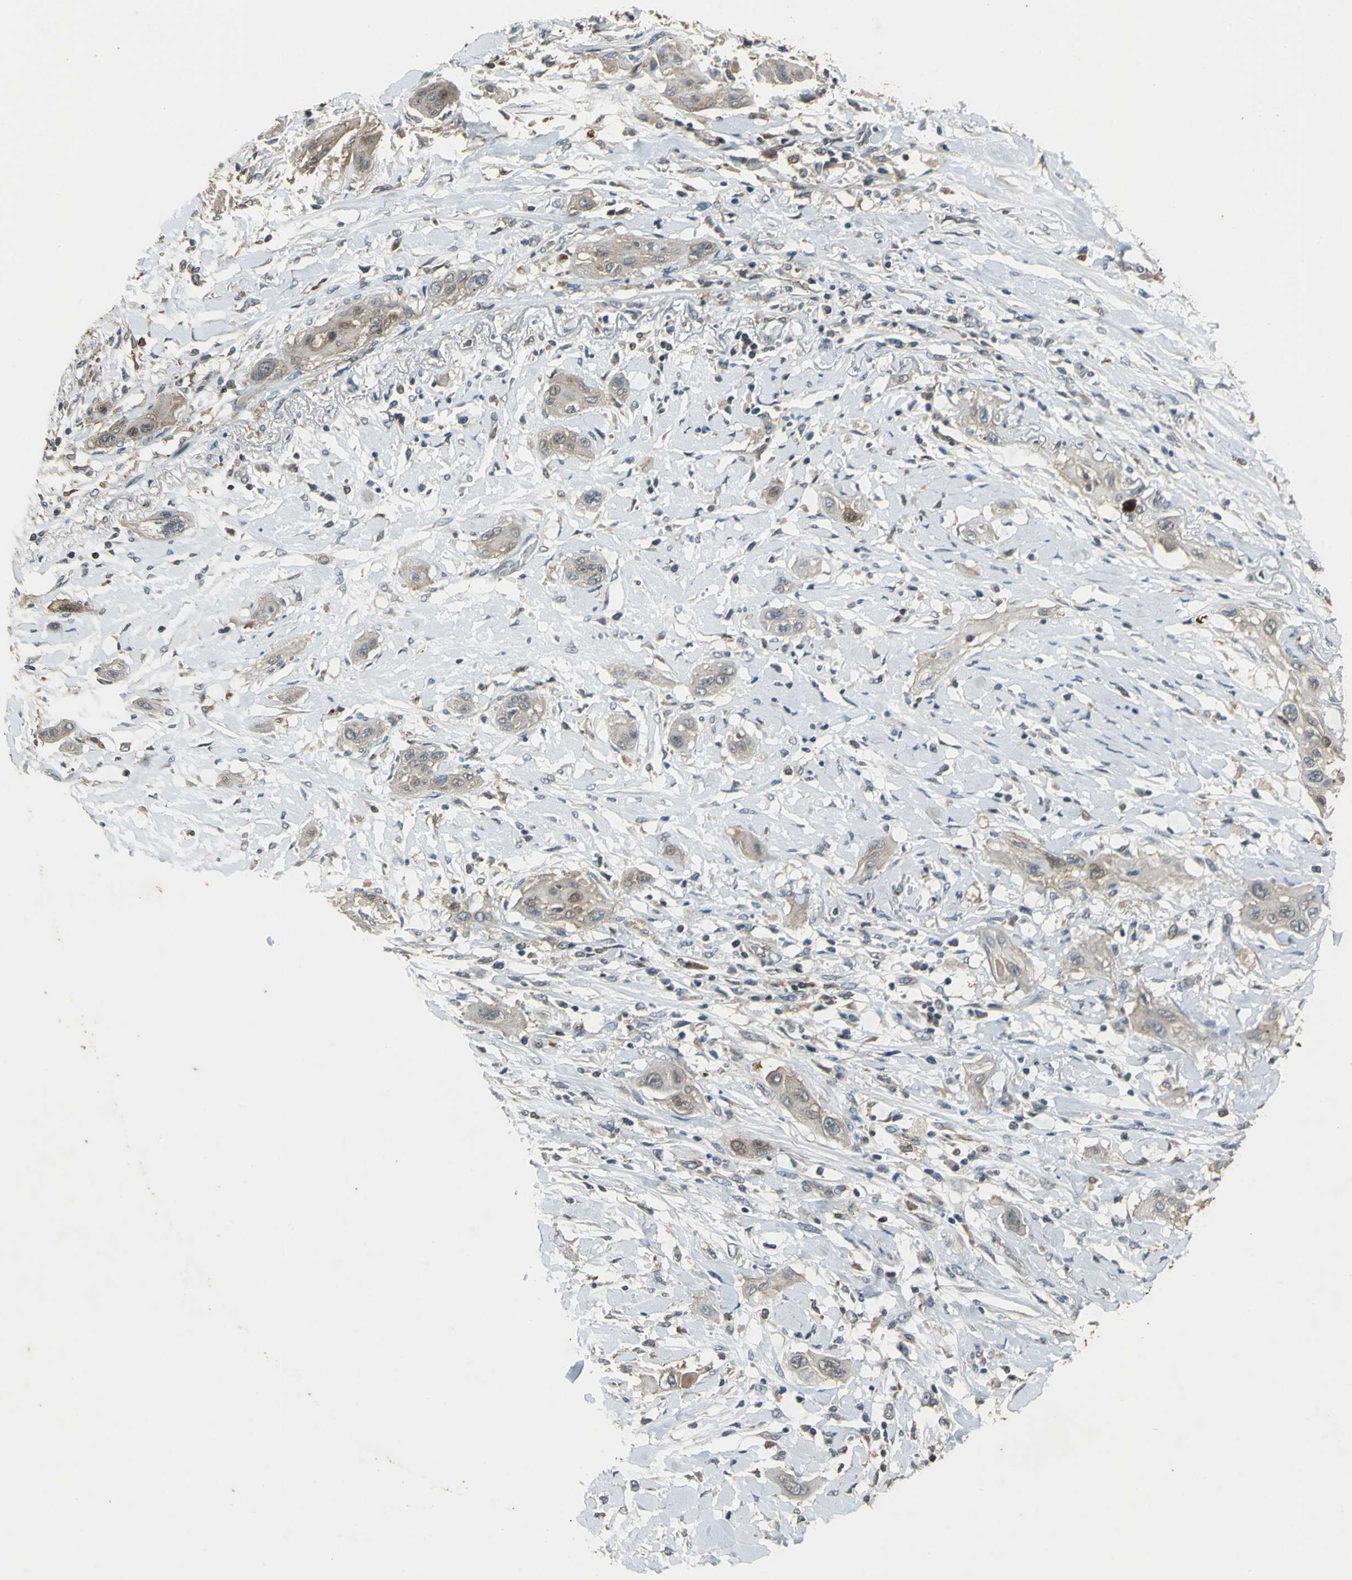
{"staining": {"intensity": "weak", "quantity": ">75%", "location": "cytoplasmic/membranous"}, "tissue": "lung cancer", "cell_type": "Tumor cells", "image_type": "cancer", "snomed": [{"axis": "morphology", "description": "Squamous cell carcinoma, NOS"}, {"axis": "topography", "description": "Lung"}], "caption": "About >75% of tumor cells in lung cancer (squamous cell carcinoma) exhibit weak cytoplasmic/membranous protein staining as visualized by brown immunohistochemical staining.", "gene": "MET", "patient": {"sex": "female", "age": 47}}